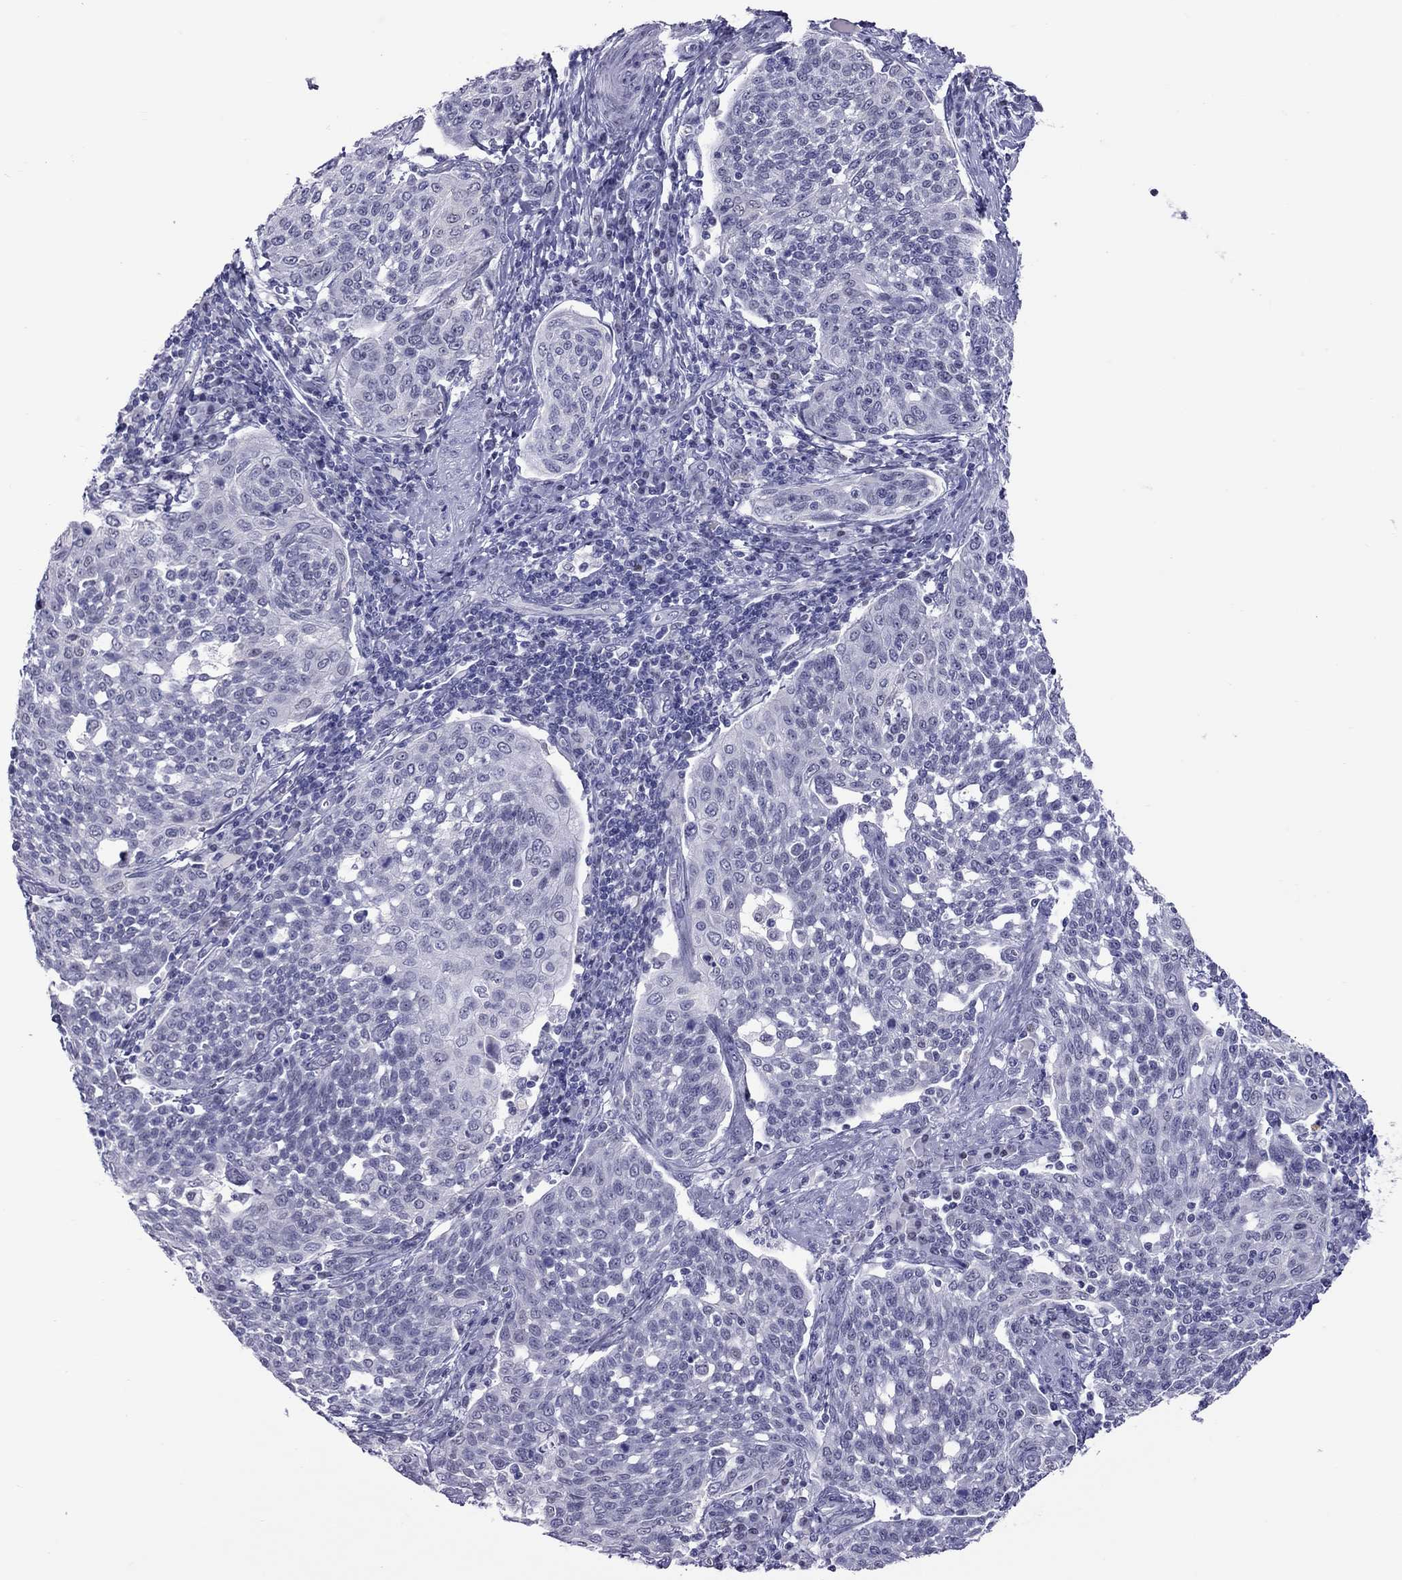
{"staining": {"intensity": "negative", "quantity": "none", "location": "none"}, "tissue": "cervical cancer", "cell_type": "Tumor cells", "image_type": "cancer", "snomed": [{"axis": "morphology", "description": "Squamous cell carcinoma, NOS"}, {"axis": "topography", "description": "Cervix"}], "caption": "The image demonstrates no staining of tumor cells in cervical squamous cell carcinoma.", "gene": "CHRNB3", "patient": {"sex": "female", "age": 34}}